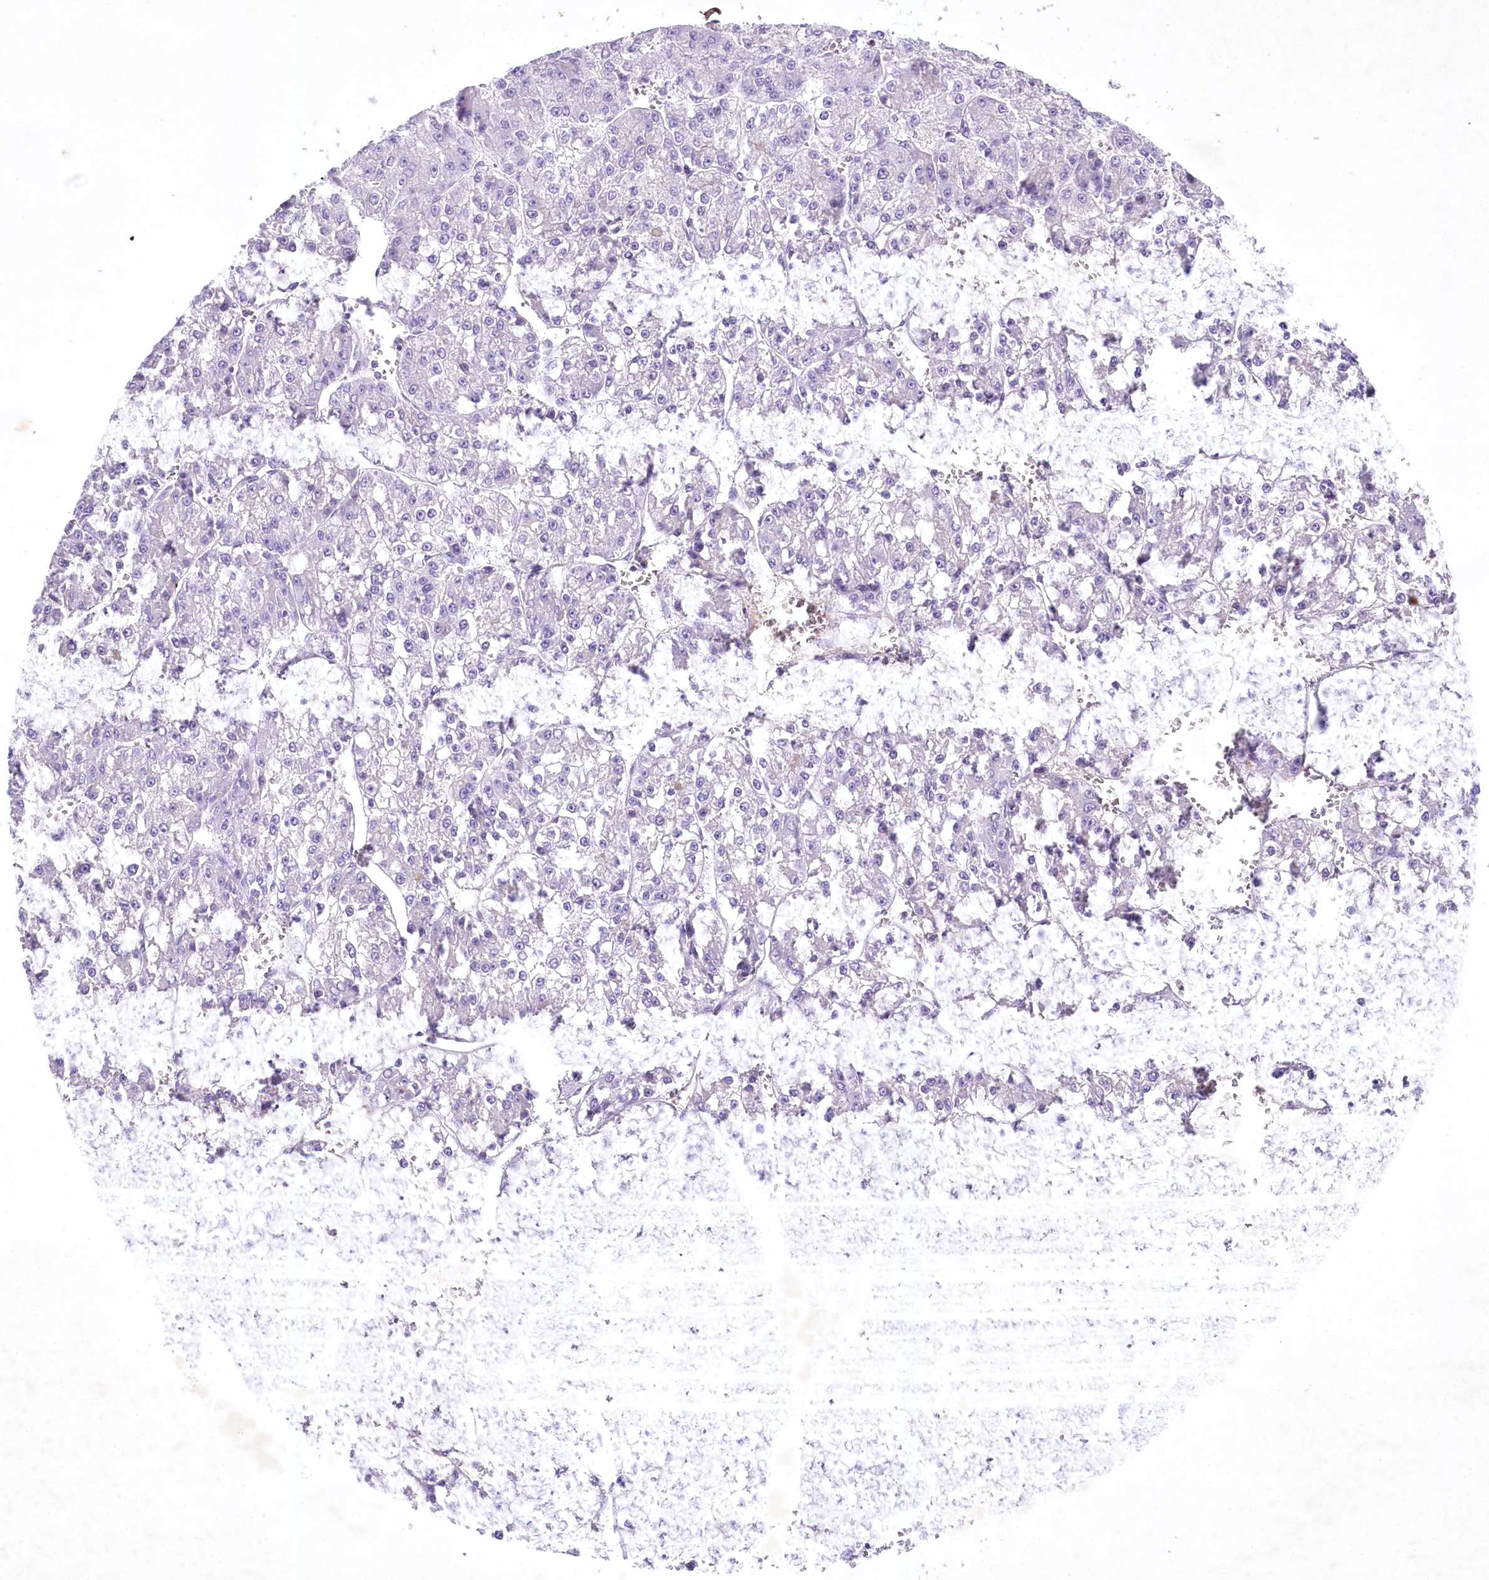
{"staining": {"intensity": "negative", "quantity": "none", "location": "none"}, "tissue": "liver cancer", "cell_type": "Tumor cells", "image_type": "cancer", "snomed": [{"axis": "morphology", "description": "Carcinoma, Hepatocellular, NOS"}, {"axis": "topography", "description": "Liver"}], "caption": "Histopathology image shows no significant protein positivity in tumor cells of hepatocellular carcinoma (liver).", "gene": "MYOZ1", "patient": {"sex": "female", "age": 73}}